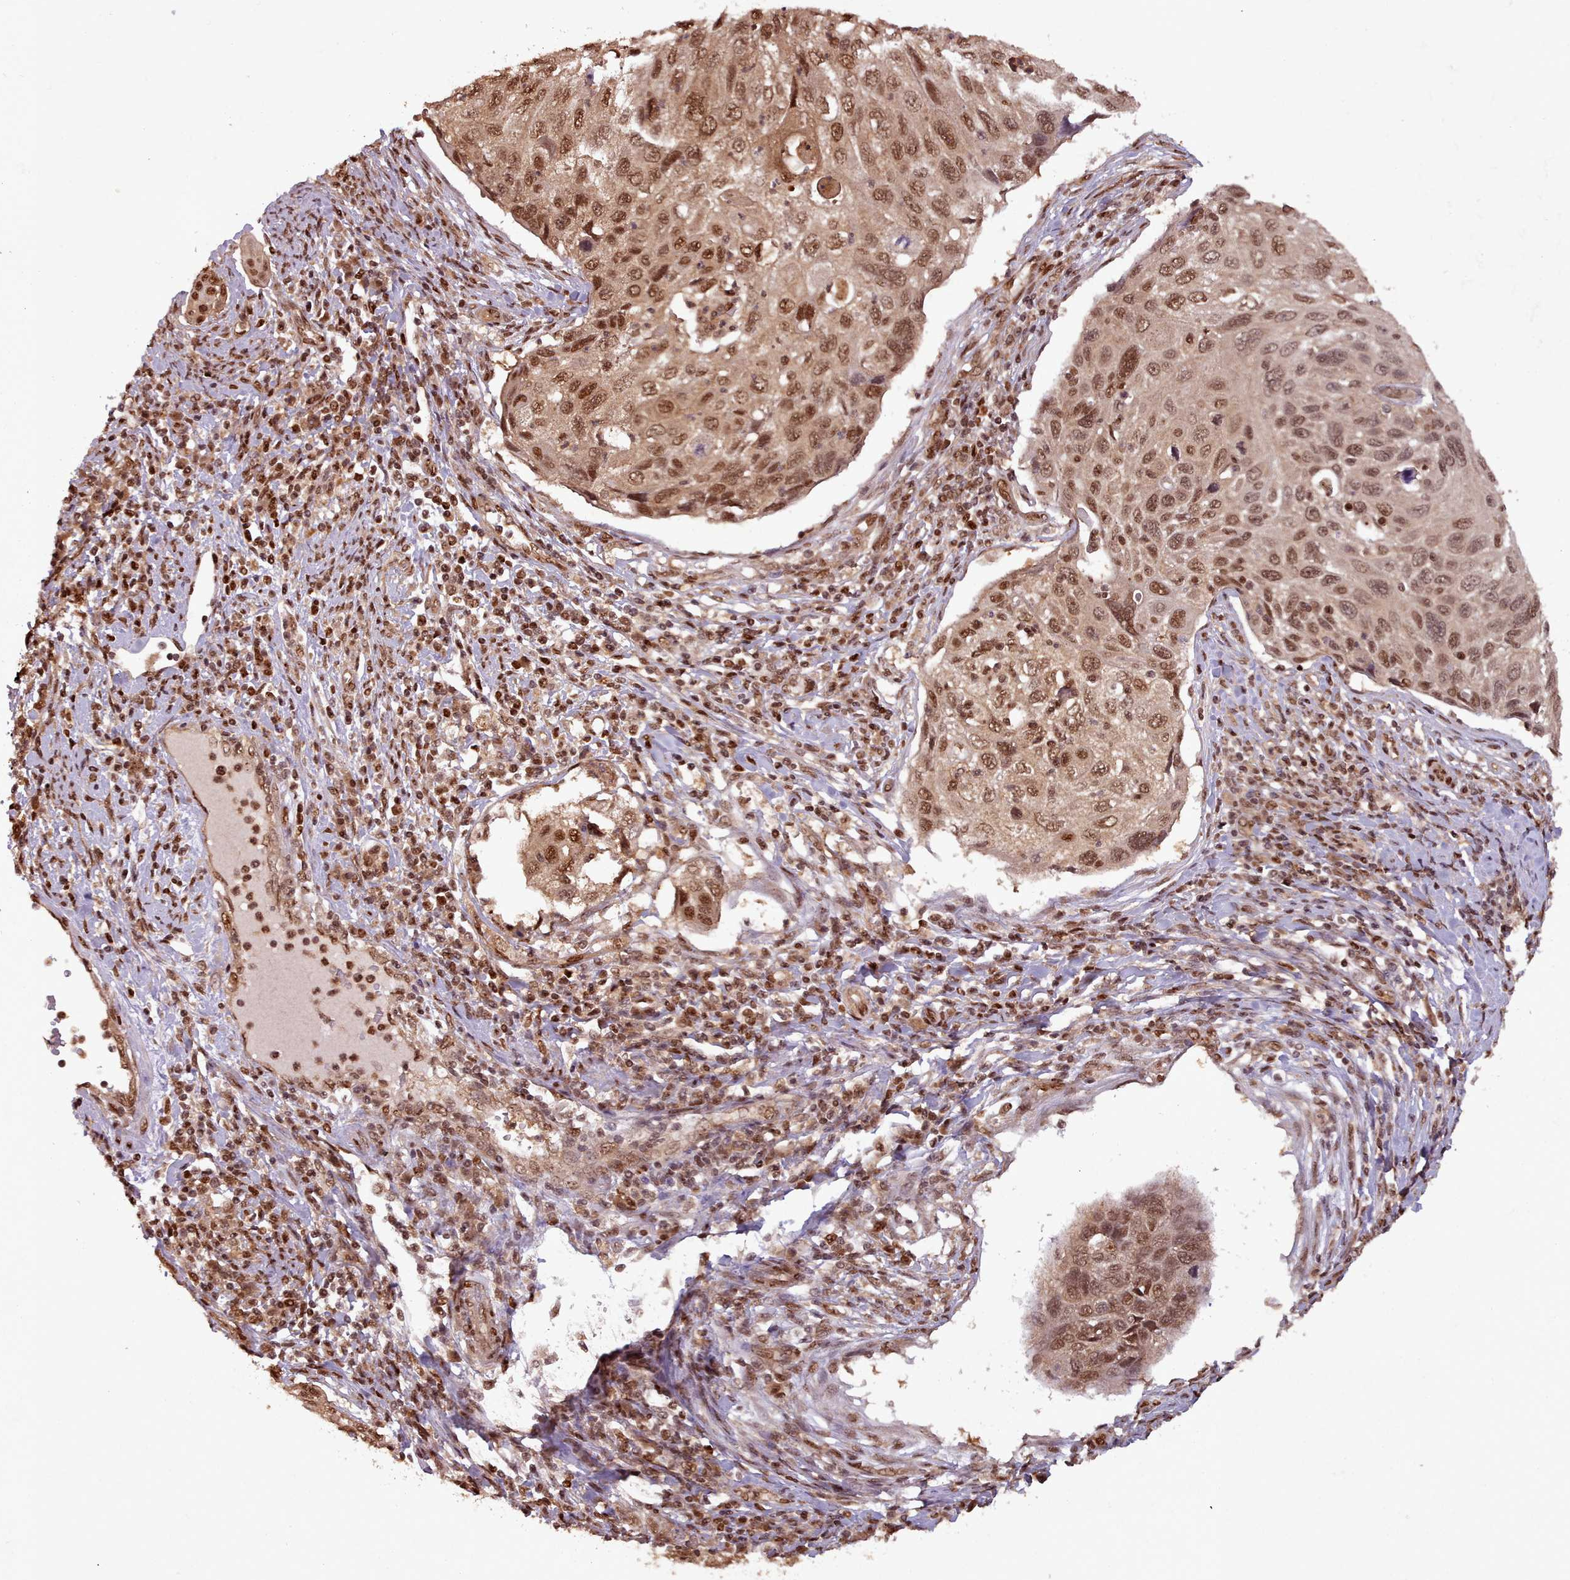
{"staining": {"intensity": "moderate", "quantity": ">75%", "location": "nuclear"}, "tissue": "cervical cancer", "cell_type": "Tumor cells", "image_type": "cancer", "snomed": [{"axis": "morphology", "description": "Squamous cell carcinoma, NOS"}, {"axis": "topography", "description": "Cervix"}], "caption": "Approximately >75% of tumor cells in cervical cancer show moderate nuclear protein positivity as visualized by brown immunohistochemical staining.", "gene": "RPS27A", "patient": {"sex": "female", "age": 70}}